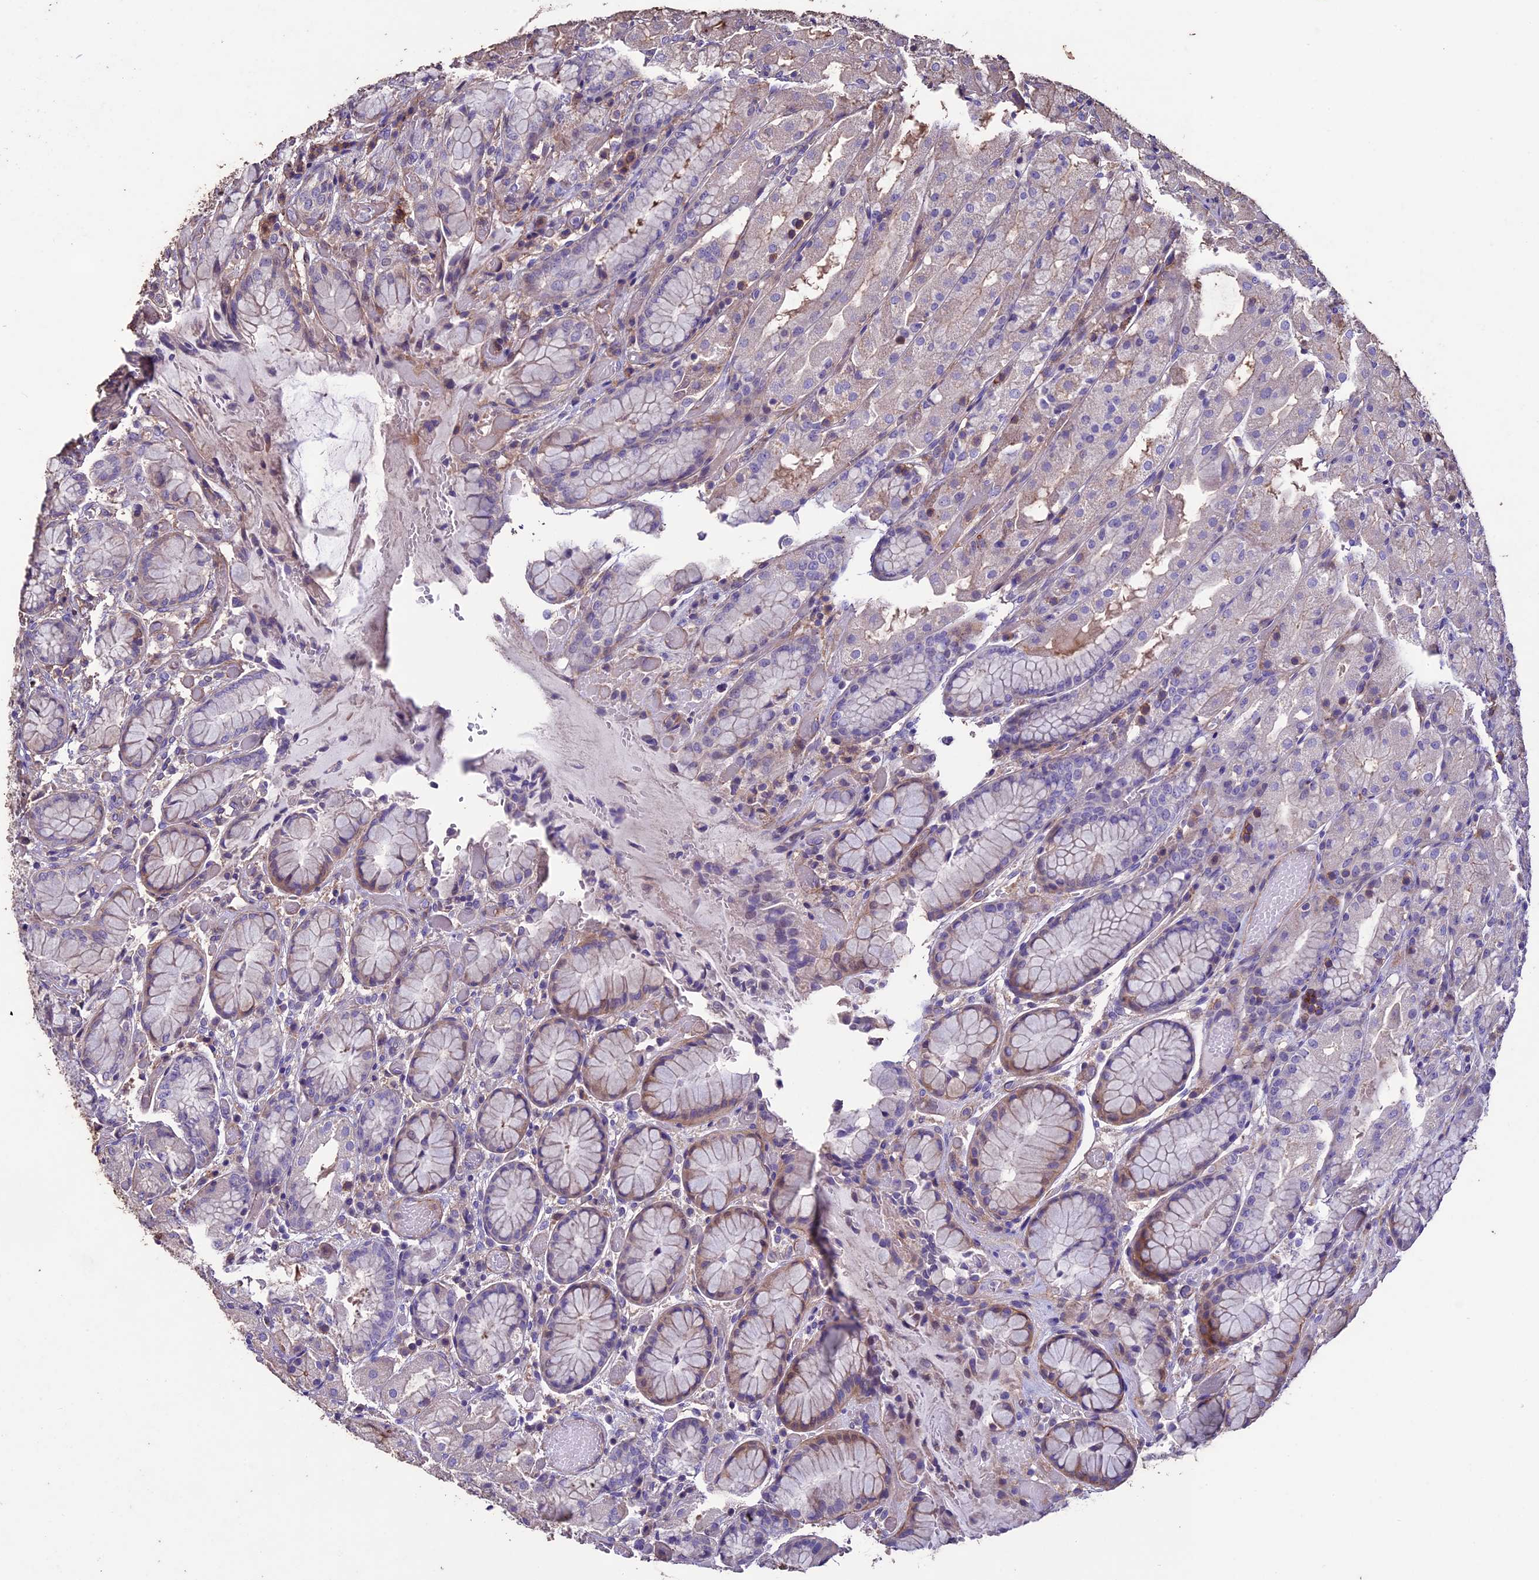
{"staining": {"intensity": "weak", "quantity": "<25%", "location": "cytoplasmic/membranous"}, "tissue": "stomach", "cell_type": "Glandular cells", "image_type": "normal", "snomed": [{"axis": "morphology", "description": "Normal tissue, NOS"}, {"axis": "topography", "description": "Stomach, upper"}], "caption": "An IHC photomicrograph of normal stomach is shown. There is no staining in glandular cells of stomach.", "gene": "USB1", "patient": {"sex": "male", "age": 72}}